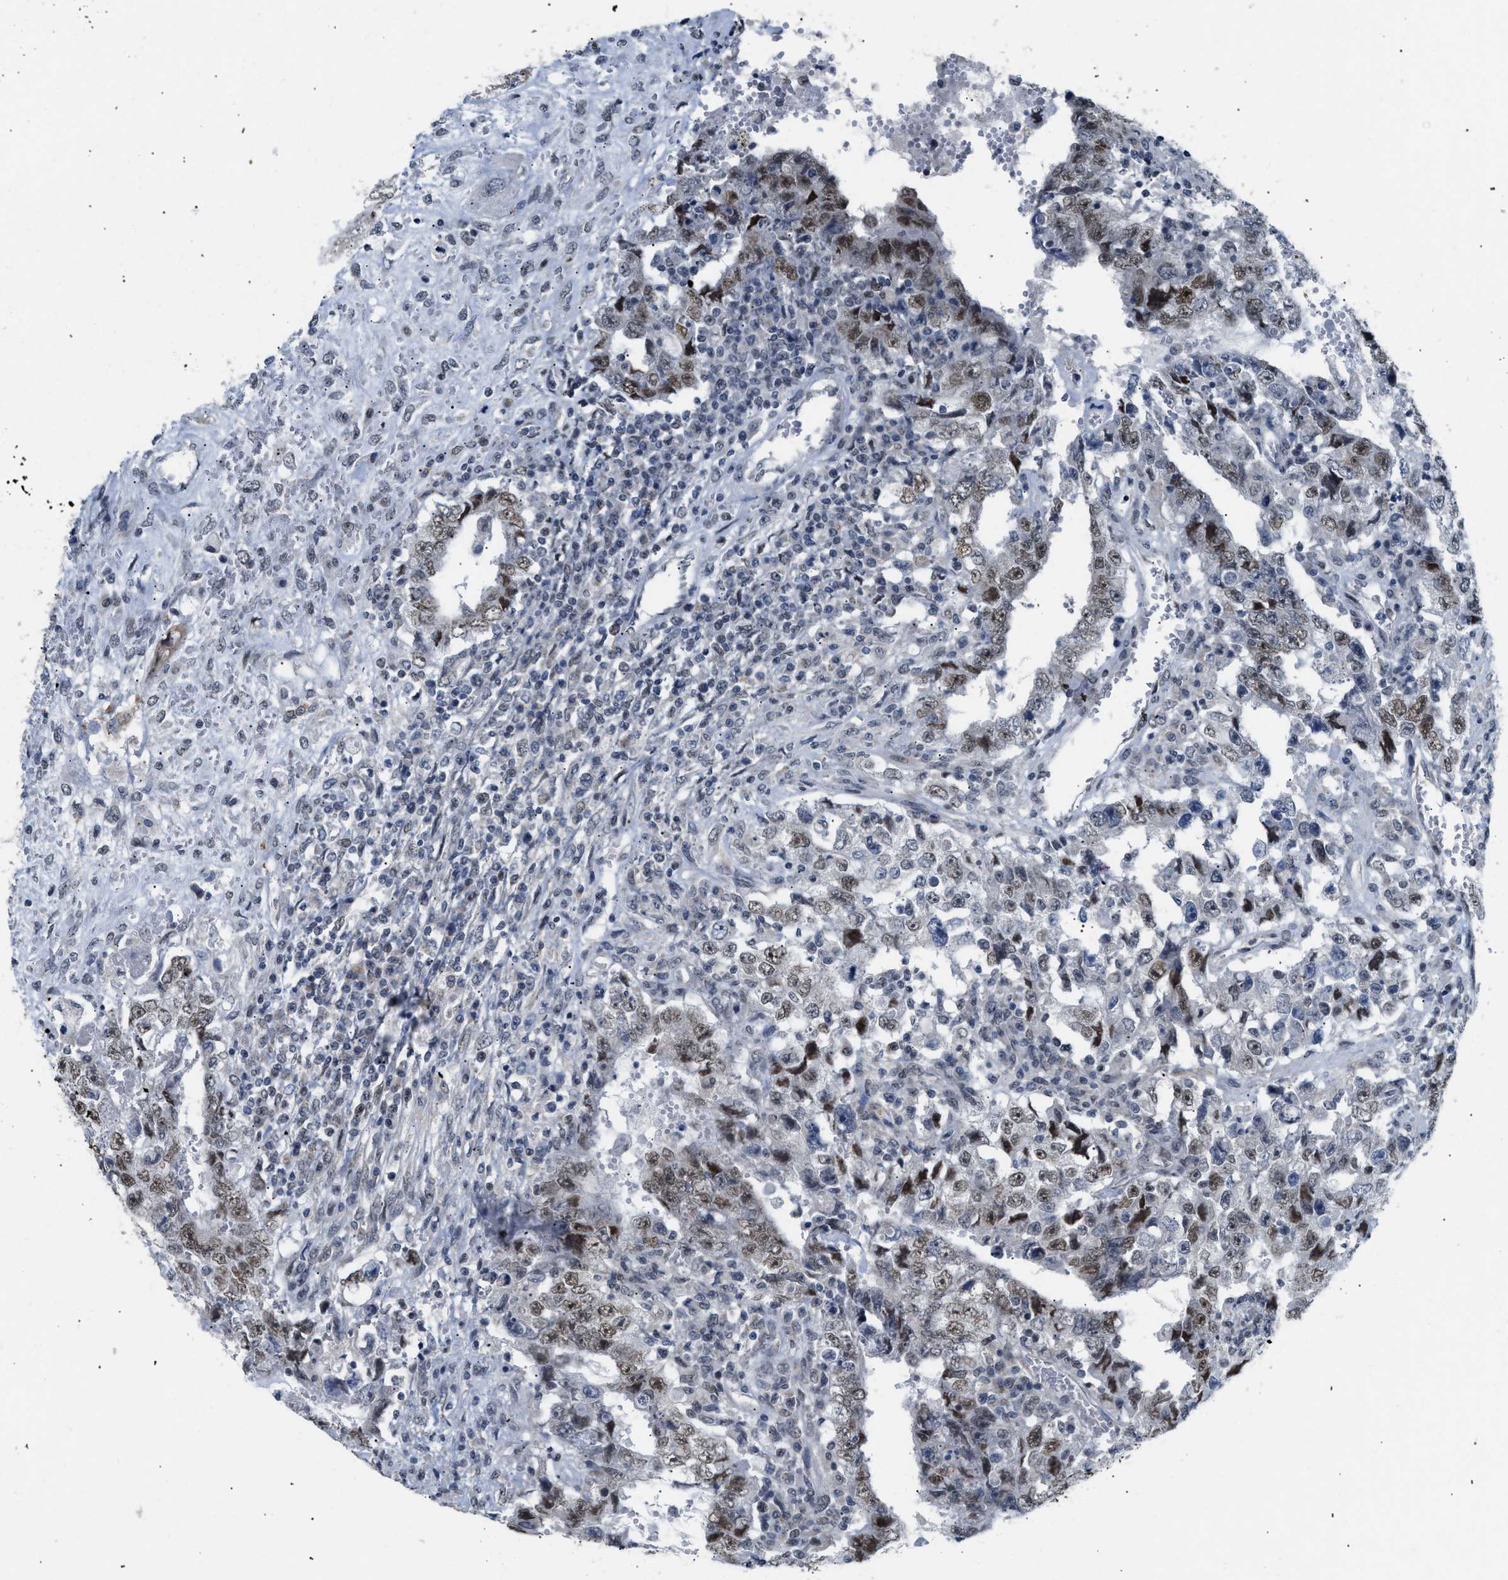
{"staining": {"intensity": "weak", "quantity": "25%-75%", "location": "nuclear"}, "tissue": "testis cancer", "cell_type": "Tumor cells", "image_type": "cancer", "snomed": [{"axis": "morphology", "description": "Carcinoma, Embryonal, NOS"}, {"axis": "topography", "description": "Testis"}], "caption": "This is an image of IHC staining of testis cancer (embryonal carcinoma), which shows weak expression in the nuclear of tumor cells.", "gene": "TXNRD3", "patient": {"sex": "male", "age": 26}}